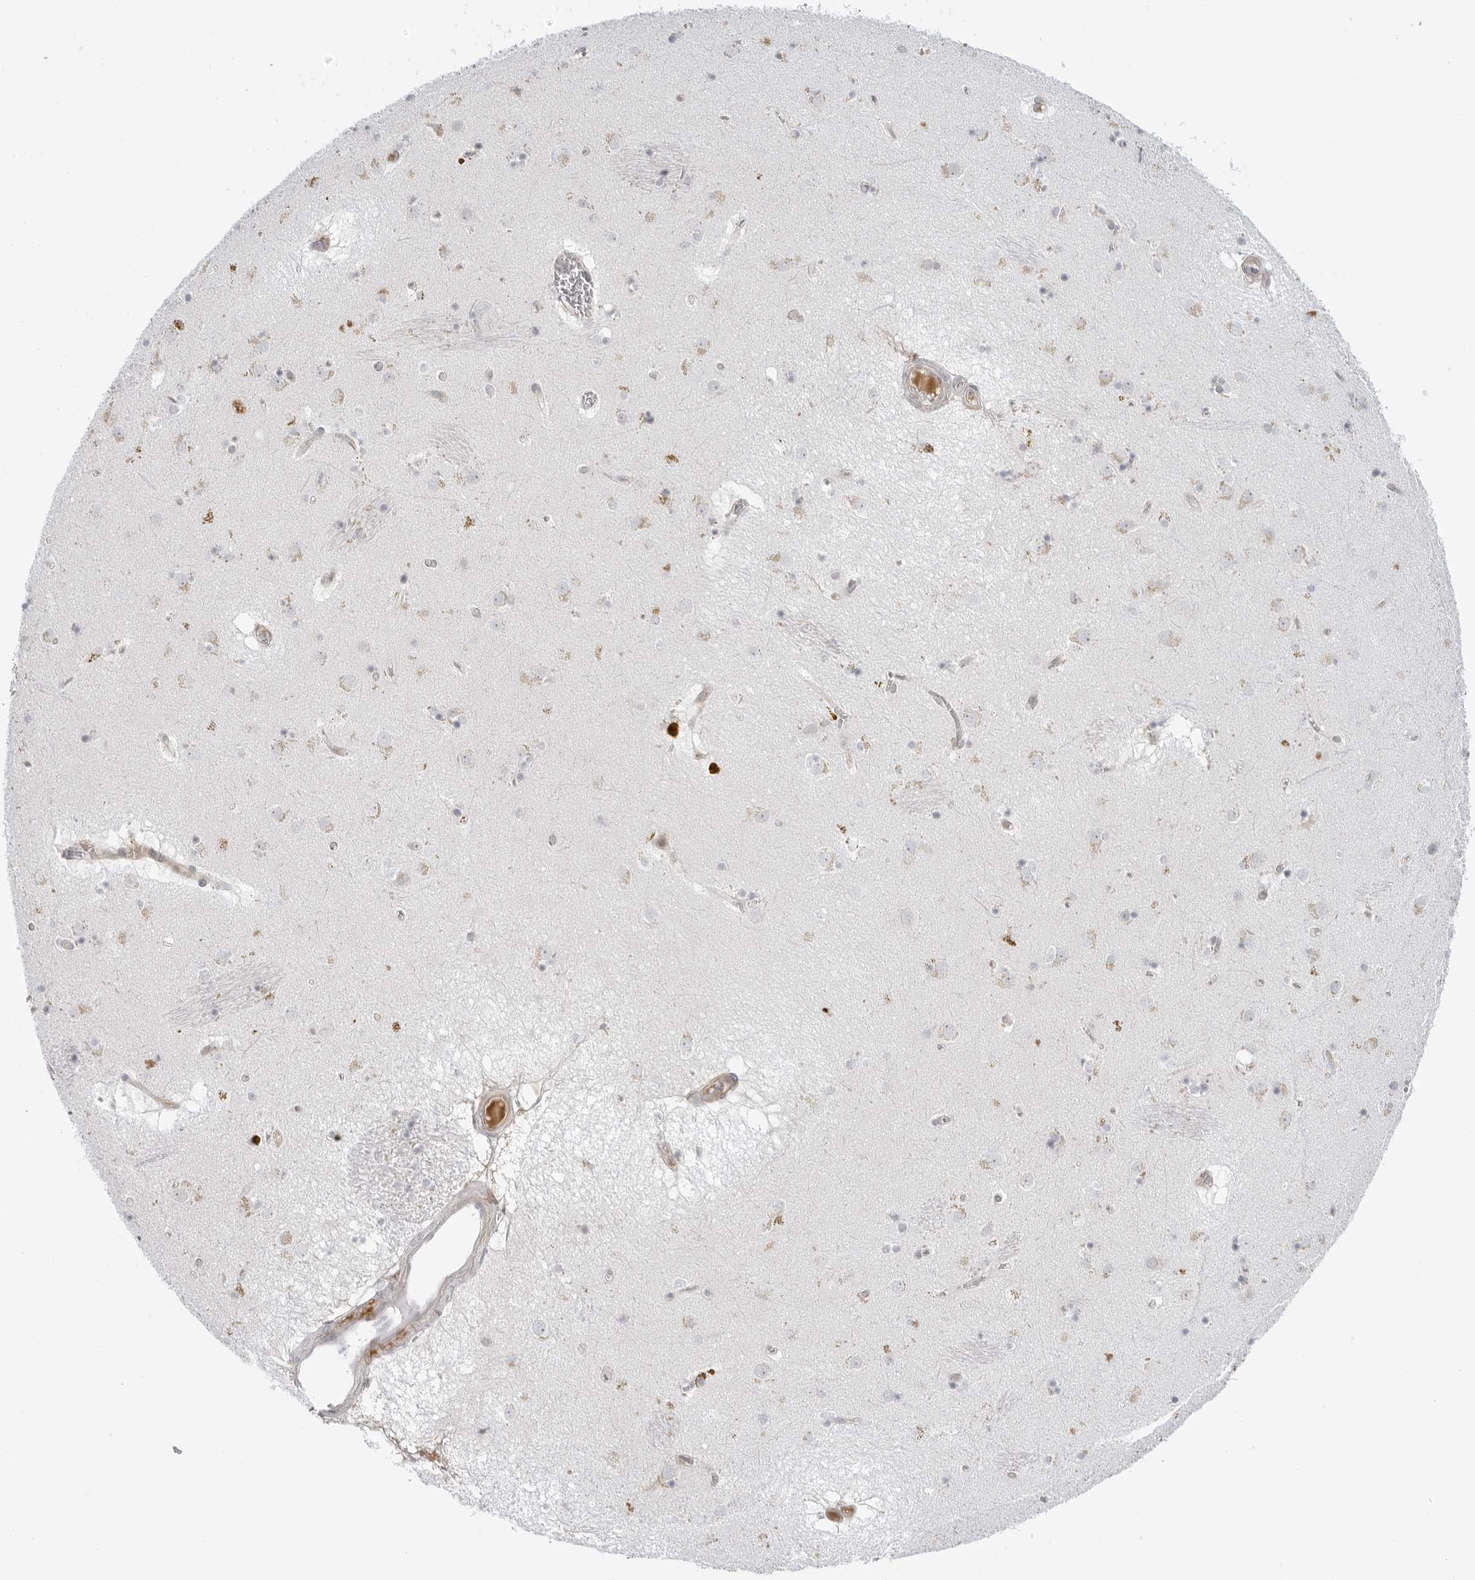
{"staining": {"intensity": "weak", "quantity": "<25%", "location": "cytoplasmic/membranous"}, "tissue": "caudate", "cell_type": "Glial cells", "image_type": "normal", "snomed": [{"axis": "morphology", "description": "Normal tissue, NOS"}, {"axis": "topography", "description": "Lateral ventricle wall"}], "caption": "Human caudate stained for a protein using immunohistochemistry reveals no expression in glial cells.", "gene": "SUGCT", "patient": {"sex": "male", "age": 70}}